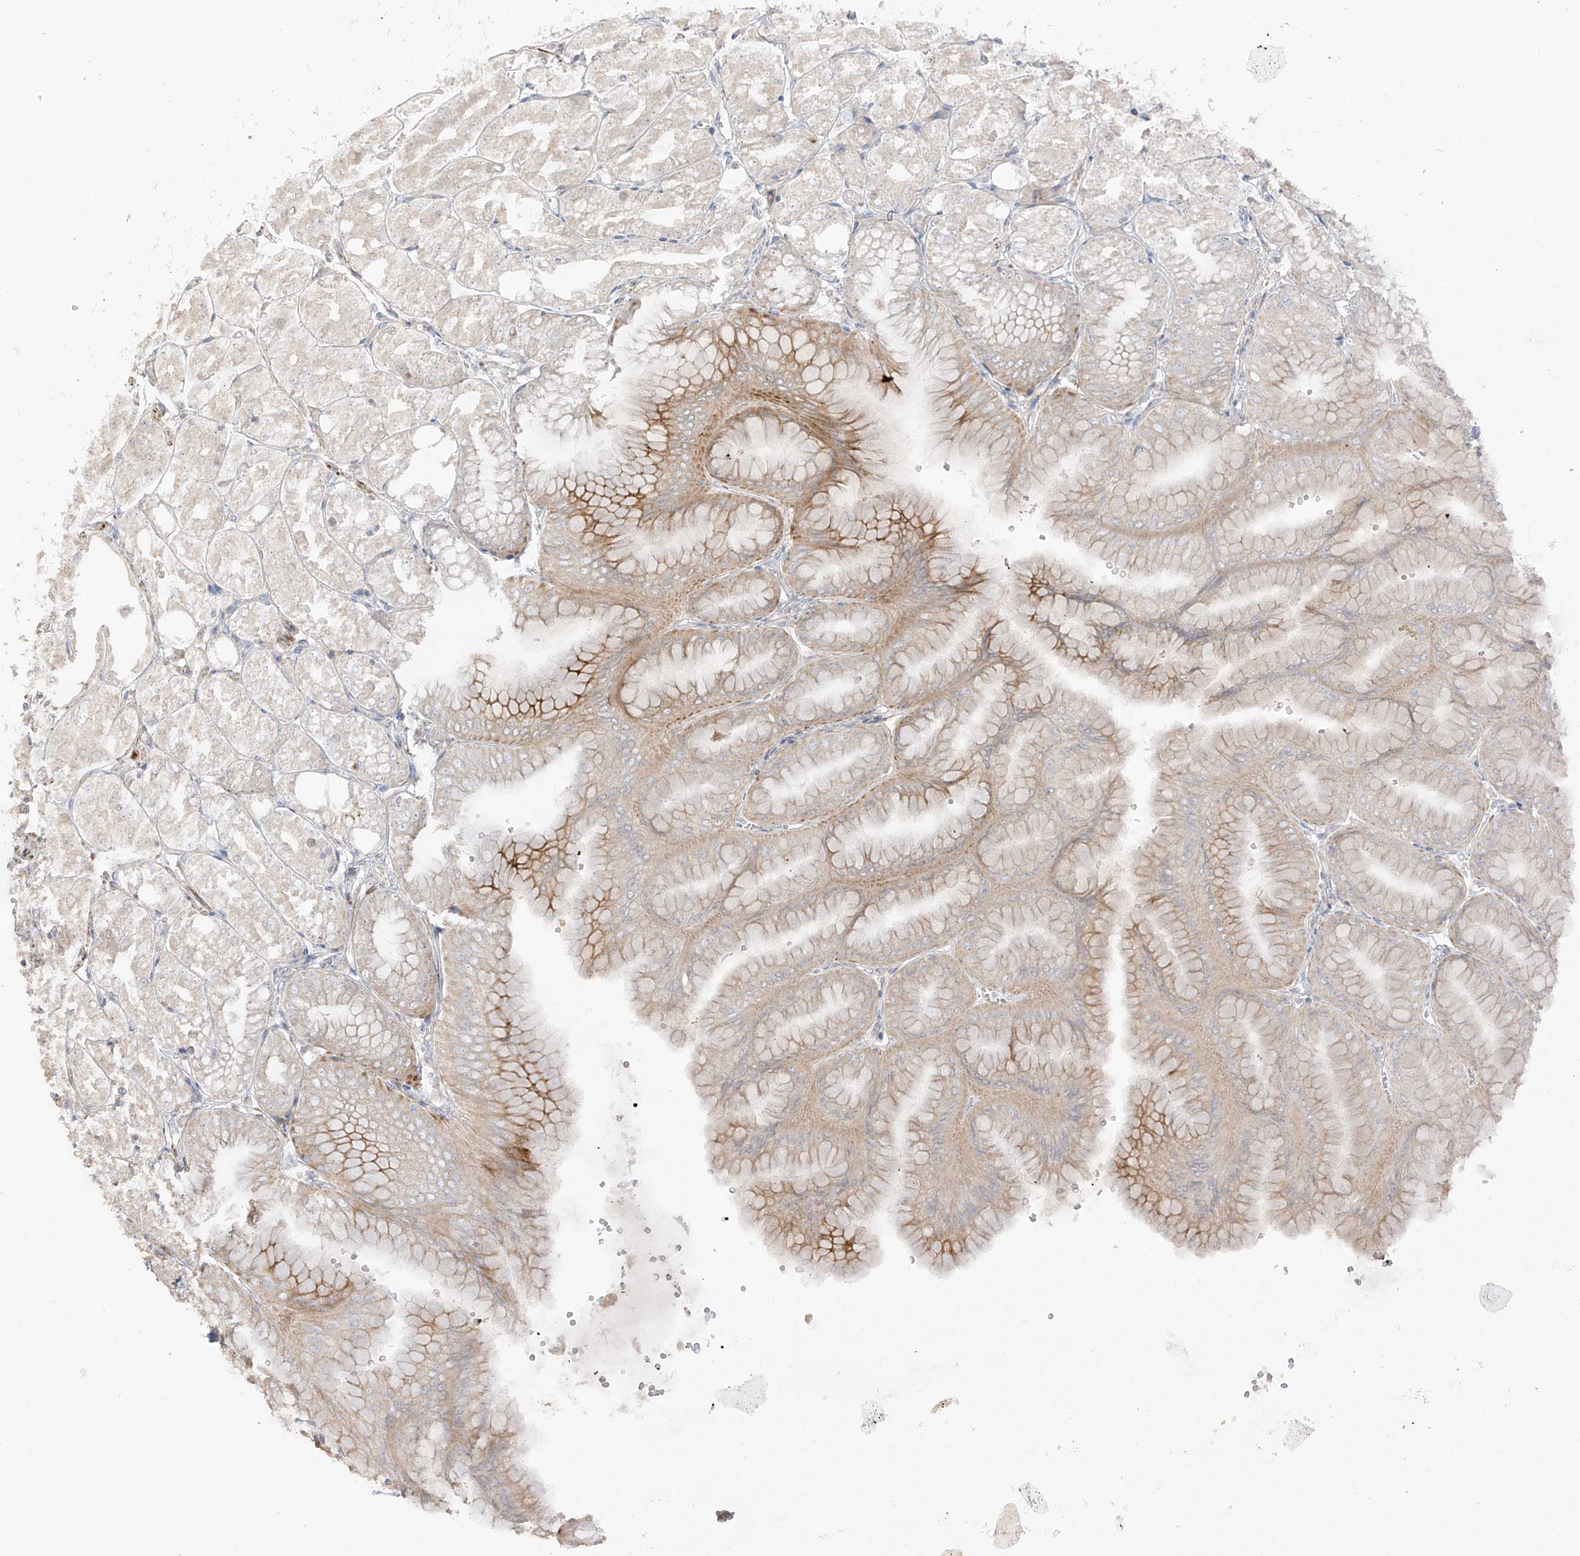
{"staining": {"intensity": "moderate", "quantity": "<25%", "location": "cytoplasmic/membranous"}, "tissue": "stomach", "cell_type": "Glandular cells", "image_type": "normal", "snomed": [{"axis": "morphology", "description": "Normal tissue, NOS"}, {"axis": "topography", "description": "Stomach, lower"}], "caption": "Protein expression analysis of normal stomach exhibits moderate cytoplasmic/membranous expression in approximately <25% of glandular cells. The staining was performed using DAB (3,3'-diaminobenzidine) to visualize the protein expression in brown, while the nuclei were stained in blue with hematoxylin (Magnification: 20x).", "gene": "DCDC2", "patient": {"sex": "male", "age": 71}}